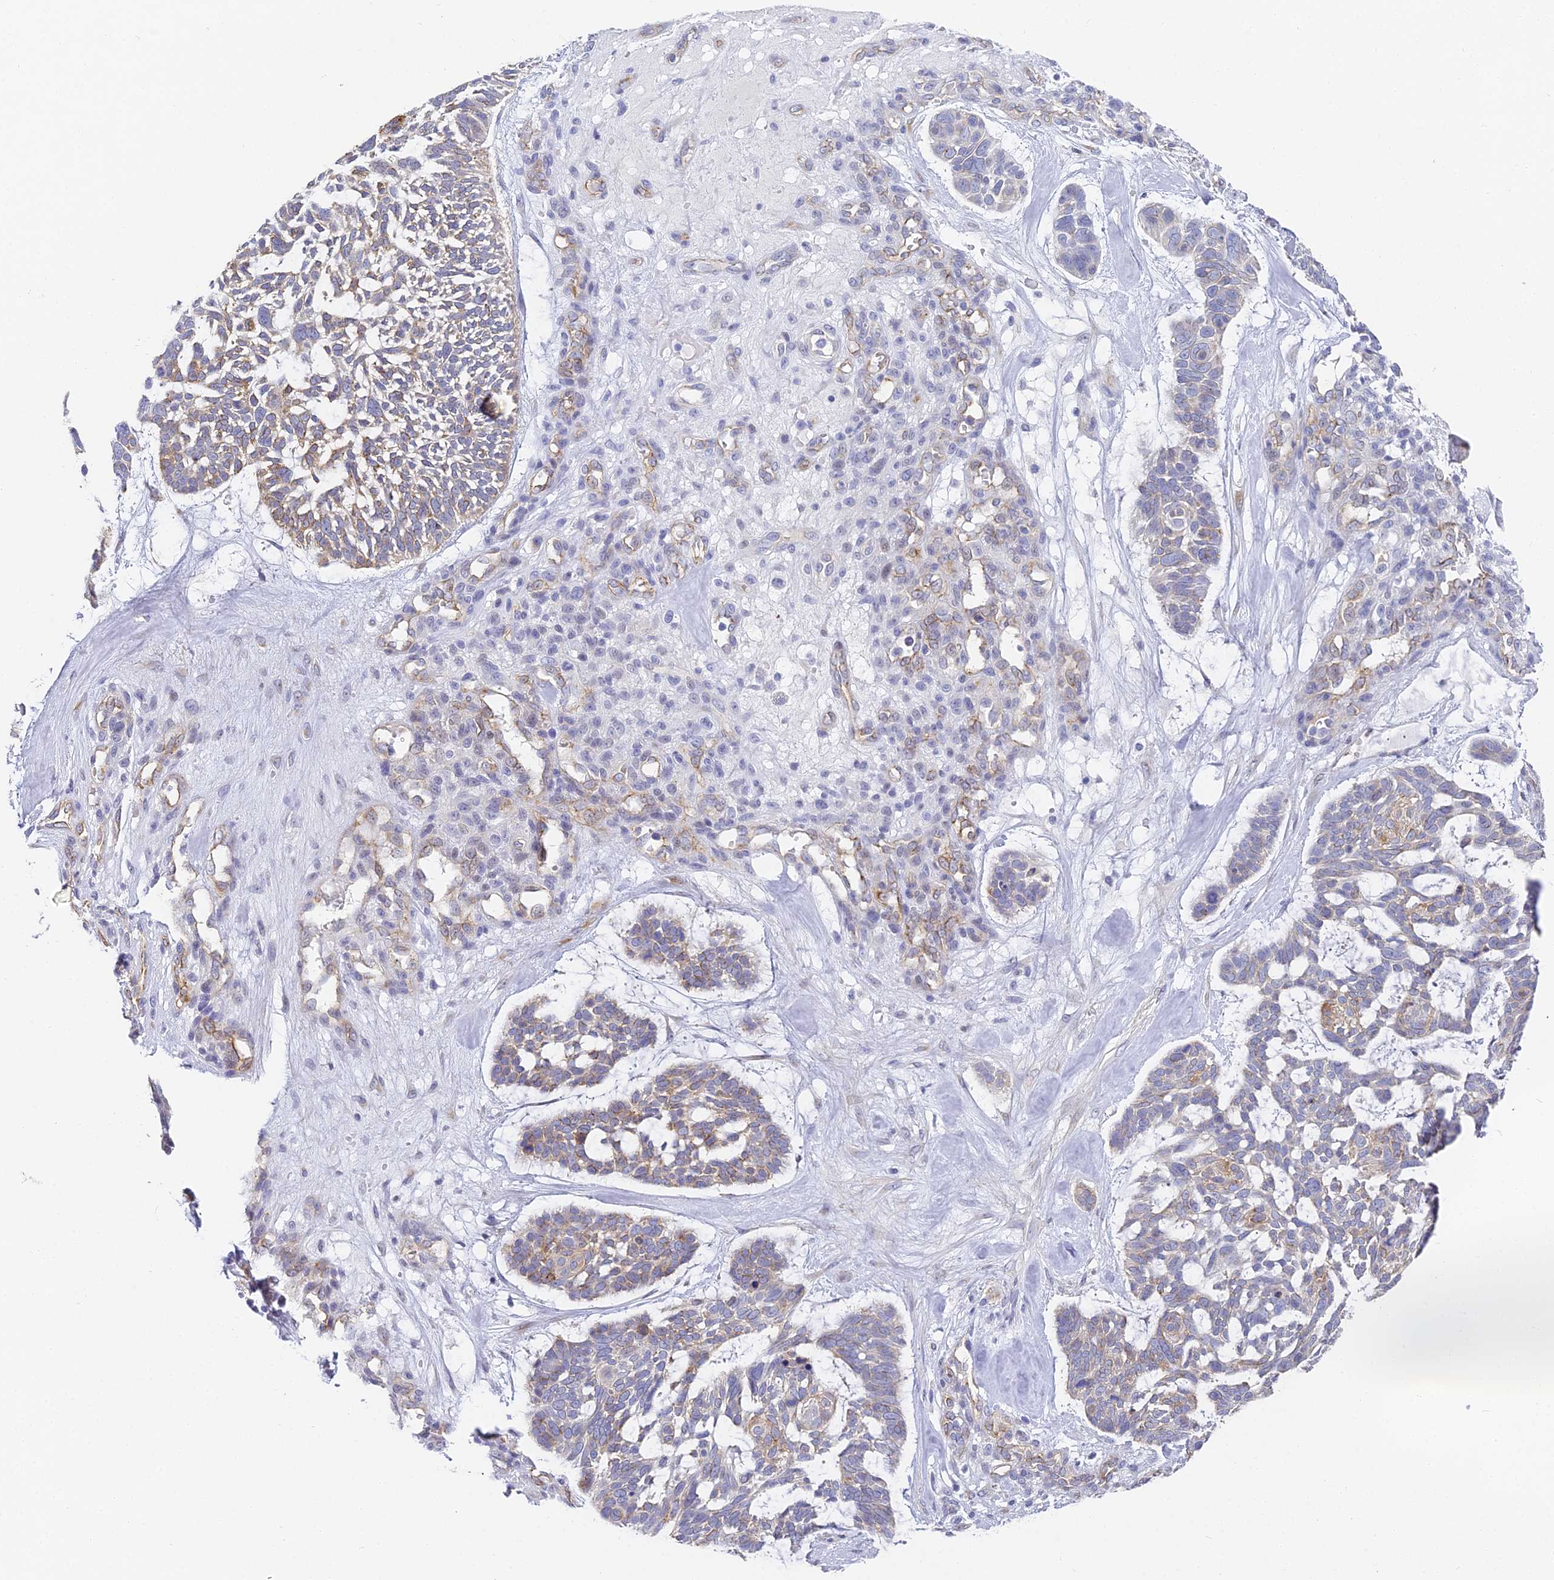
{"staining": {"intensity": "weak", "quantity": "25%-75%", "location": "cytoplasmic/membranous"}, "tissue": "skin cancer", "cell_type": "Tumor cells", "image_type": "cancer", "snomed": [{"axis": "morphology", "description": "Basal cell carcinoma"}, {"axis": "topography", "description": "Skin"}], "caption": "This is an image of IHC staining of skin cancer, which shows weak expression in the cytoplasmic/membranous of tumor cells.", "gene": "GJA1", "patient": {"sex": "male", "age": 88}}